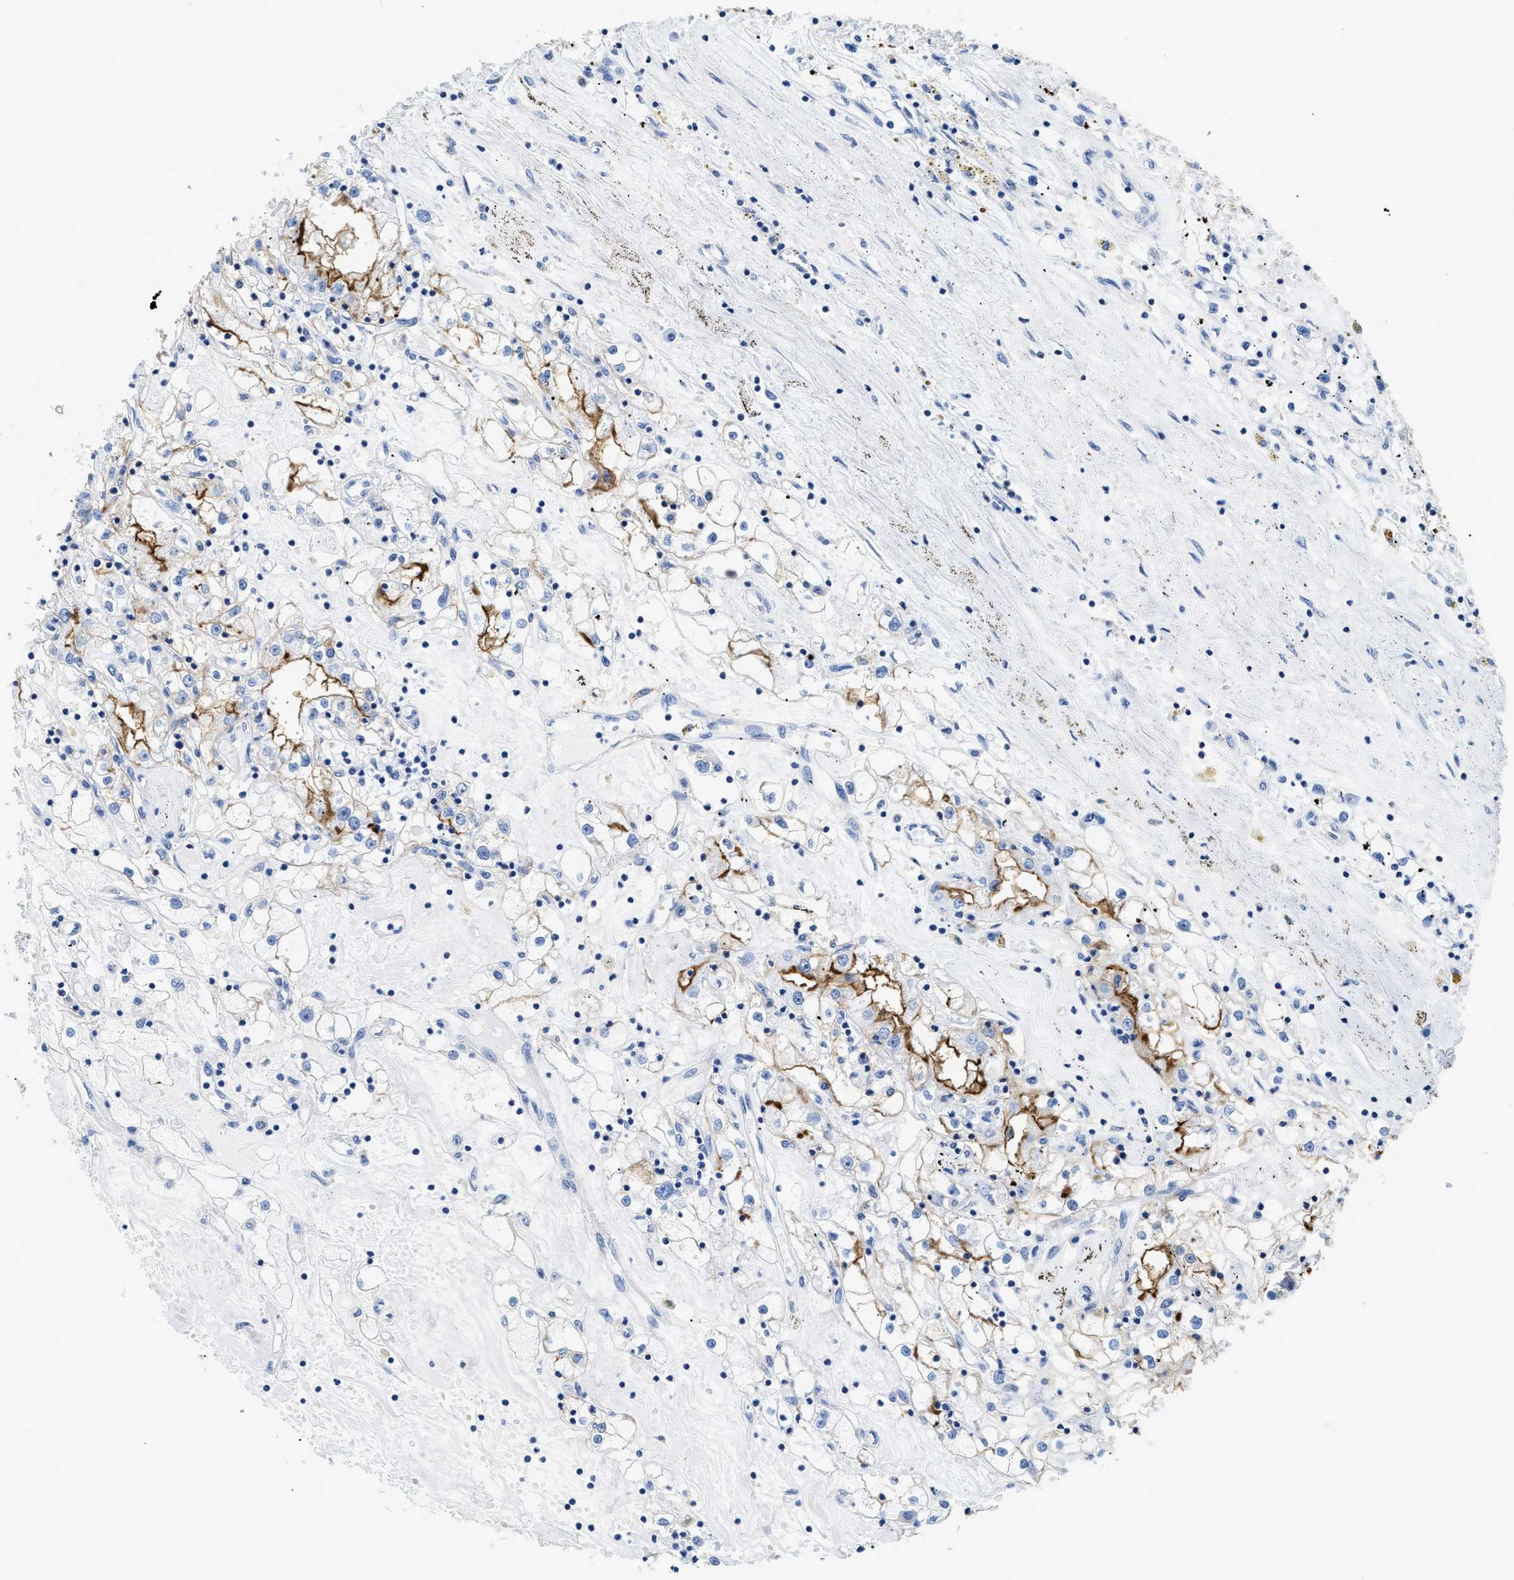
{"staining": {"intensity": "moderate", "quantity": "25%-75%", "location": "cytoplasmic/membranous"}, "tissue": "renal cancer", "cell_type": "Tumor cells", "image_type": "cancer", "snomed": [{"axis": "morphology", "description": "Adenocarcinoma, NOS"}, {"axis": "topography", "description": "Kidney"}], "caption": "This is an image of immunohistochemistry staining of adenocarcinoma (renal), which shows moderate staining in the cytoplasmic/membranous of tumor cells.", "gene": "DLC1", "patient": {"sex": "male", "age": 56}}